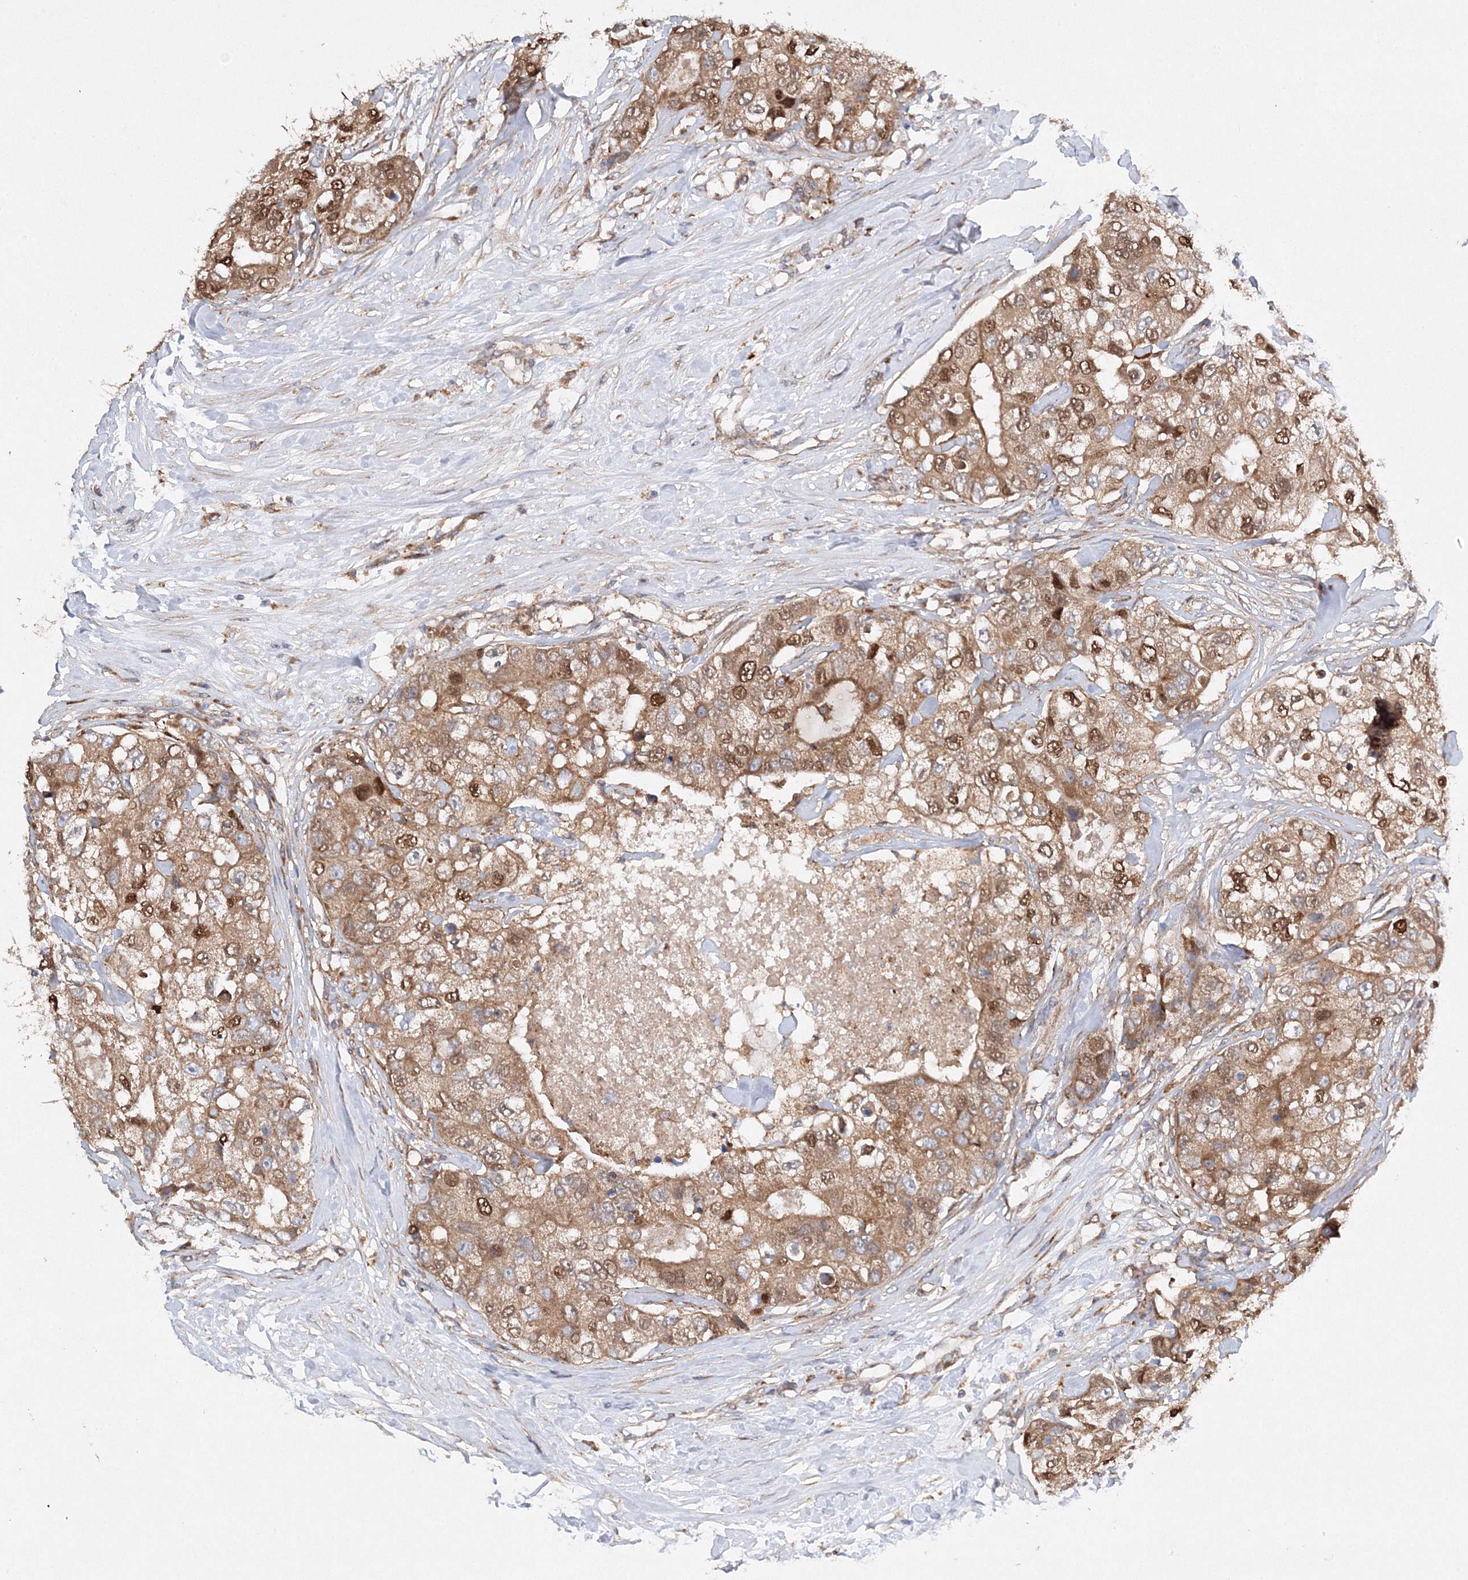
{"staining": {"intensity": "moderate", "quantity": ">75%", "location": "cytoplasmic/membranous,nuclear"}, "tissue": "breast cancer", "cell_type": "Tumor cells", "image_type": "cancer", "snomed": [{"axis": "morphology", "description": "Duct carcinoma"}, {"axis": "topography", "description": "Breast"}], "caption": "Protein analysis of invasive ductal carcinoma (breast) tissue displays moderate cytoplasmic/membranous and nuclear staining in about >75% of tumor cells.", "gene": "SLC36A1", "patient": {"sex": "female", "age": 62}}